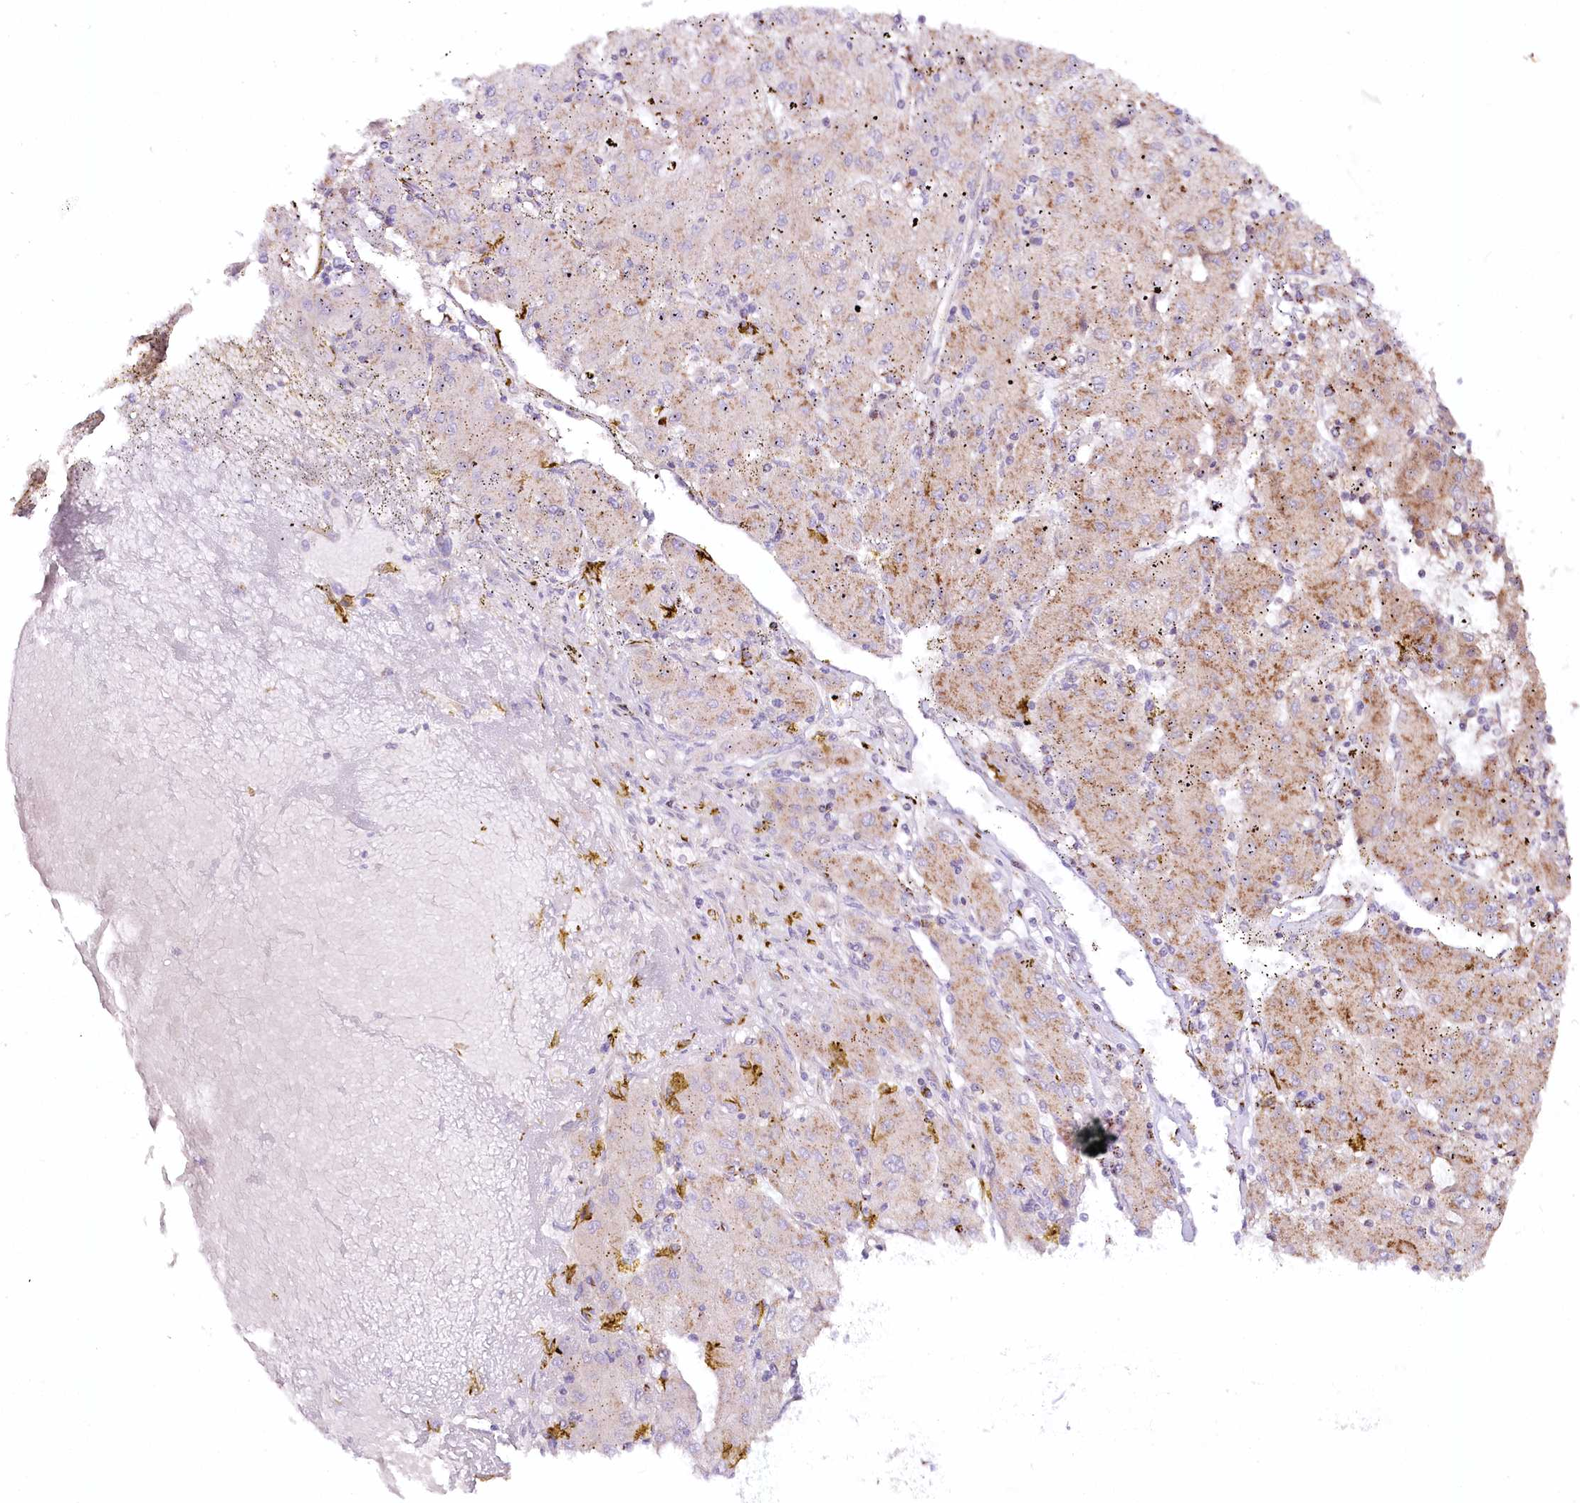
{"staining": {"intensity": "moderate", "quantity": ">75%", "location": "cytoplasmic/membranous"}, "tissue": "liver cancer", "cell_type": "Tumor cells", "image_type": "cancer", "snomed": [{"axis": "morphology", "description": "Carcinoma, Hepatocellular, NOS"}, {"axis": "topography", "description": "Liver"}], "caption": "The image displays immunohistochemical staining of hepatocellular carcinoma (liver). There is moderate cytoplasmic/membranous expression is identified in about >75% of tumor cells.", "gene": "COPG1", "patient": {"sex": "male", "age": 72}}